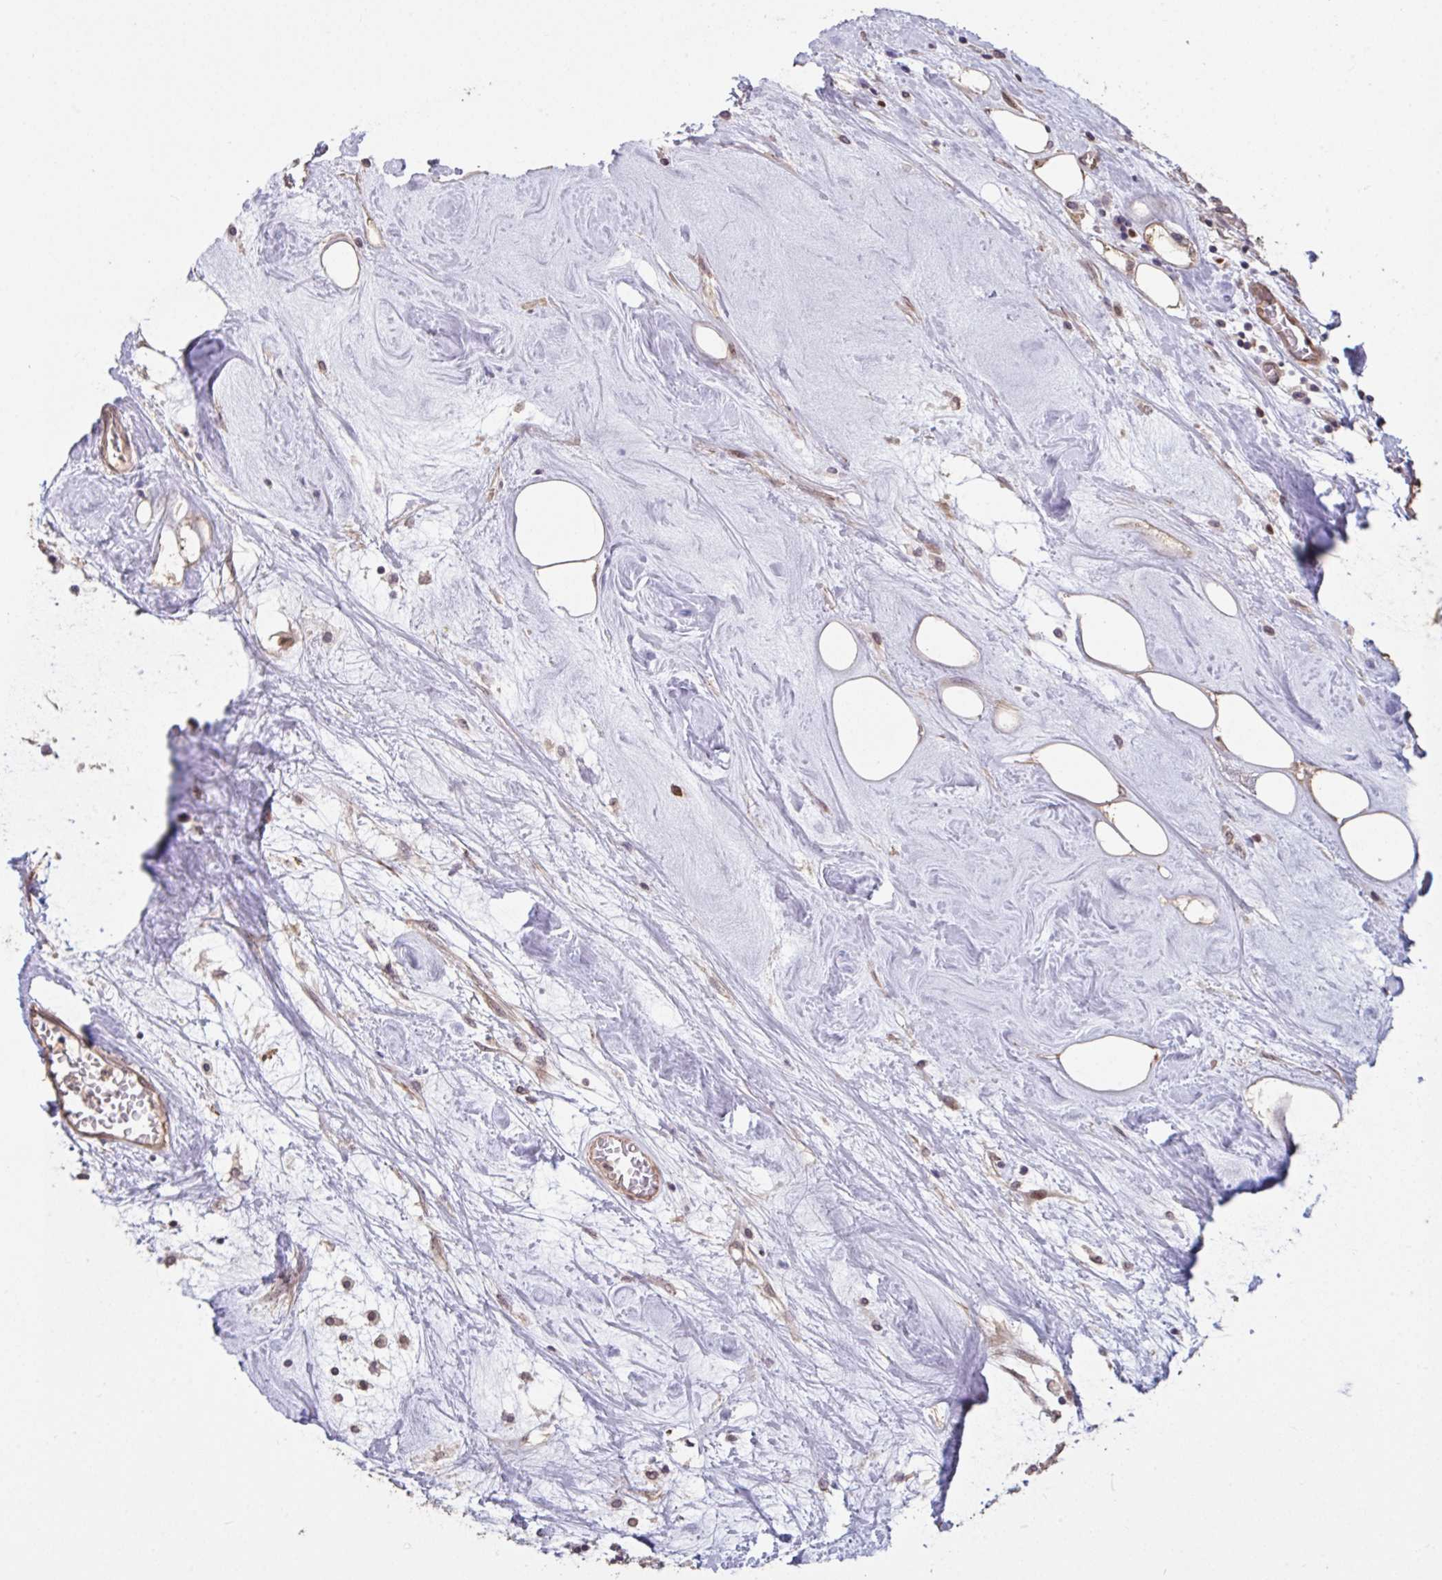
{"staining": {"intensity": "moderate", "quantity": ">75%", "location": "nuclear"}, "tissue": "breast cancer", "cell_type": "Tumor cells", "image_type": "cancer", "snomed": [{"axis": "morphology", "description": "Duct carcinoma"}, {"axis": "topography", "description": "Breast"}], "caption": "Approximately >75% of tumor cells in breast invasive ductal carcinoma display moderate nuclear protein staining as visualized by brown immunohistochemical staining.", "gene": "IPO5", "patient": {"sex": "female", "age": 61}}